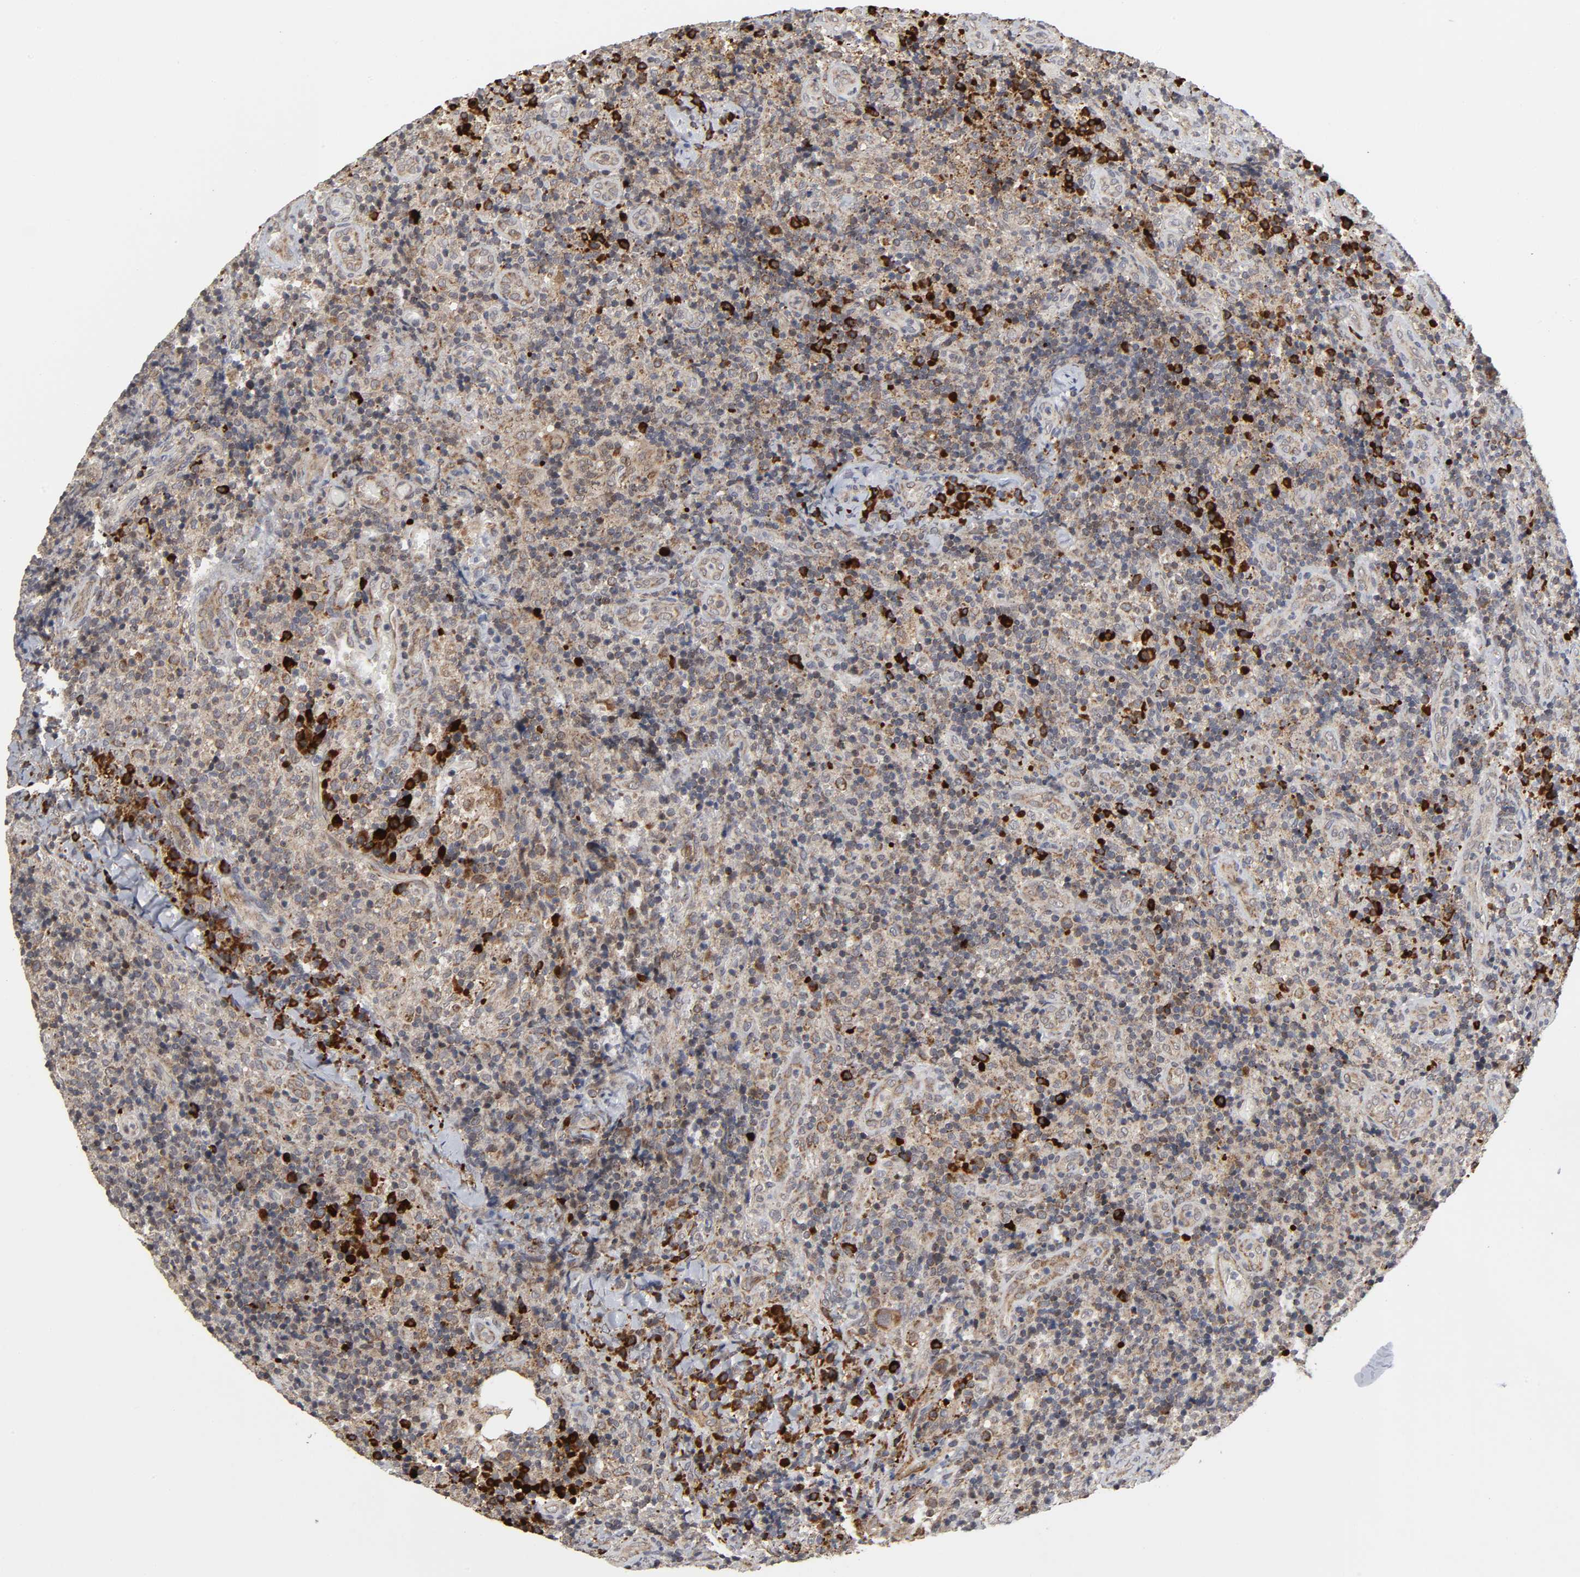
{"staining": {"intensity": "moderate", "quantity": ">75%", "location": "cytoplasmic/membranous"}, "tissue": "lymph node", "cell_type": "Germinal center cells", "image_type": "normal", "snomed": [{"axis": "morphology", "description": "Normal tissue, NOS"}, {"axis": "morphology", "description": "Inflammation, NOS"}, {"axis": "topography", "description": "Lymph node"}], "caption": "Immunohistochemical staining of normal human lymph node exhibits moderate cytoplasmic/membranous protein positivity in about >75% of germinal center cells. (IHC, brightfield microscopy, high magnification).", "gene": "SLC30A9", "patient": {"sex": "male", "age": 46}}